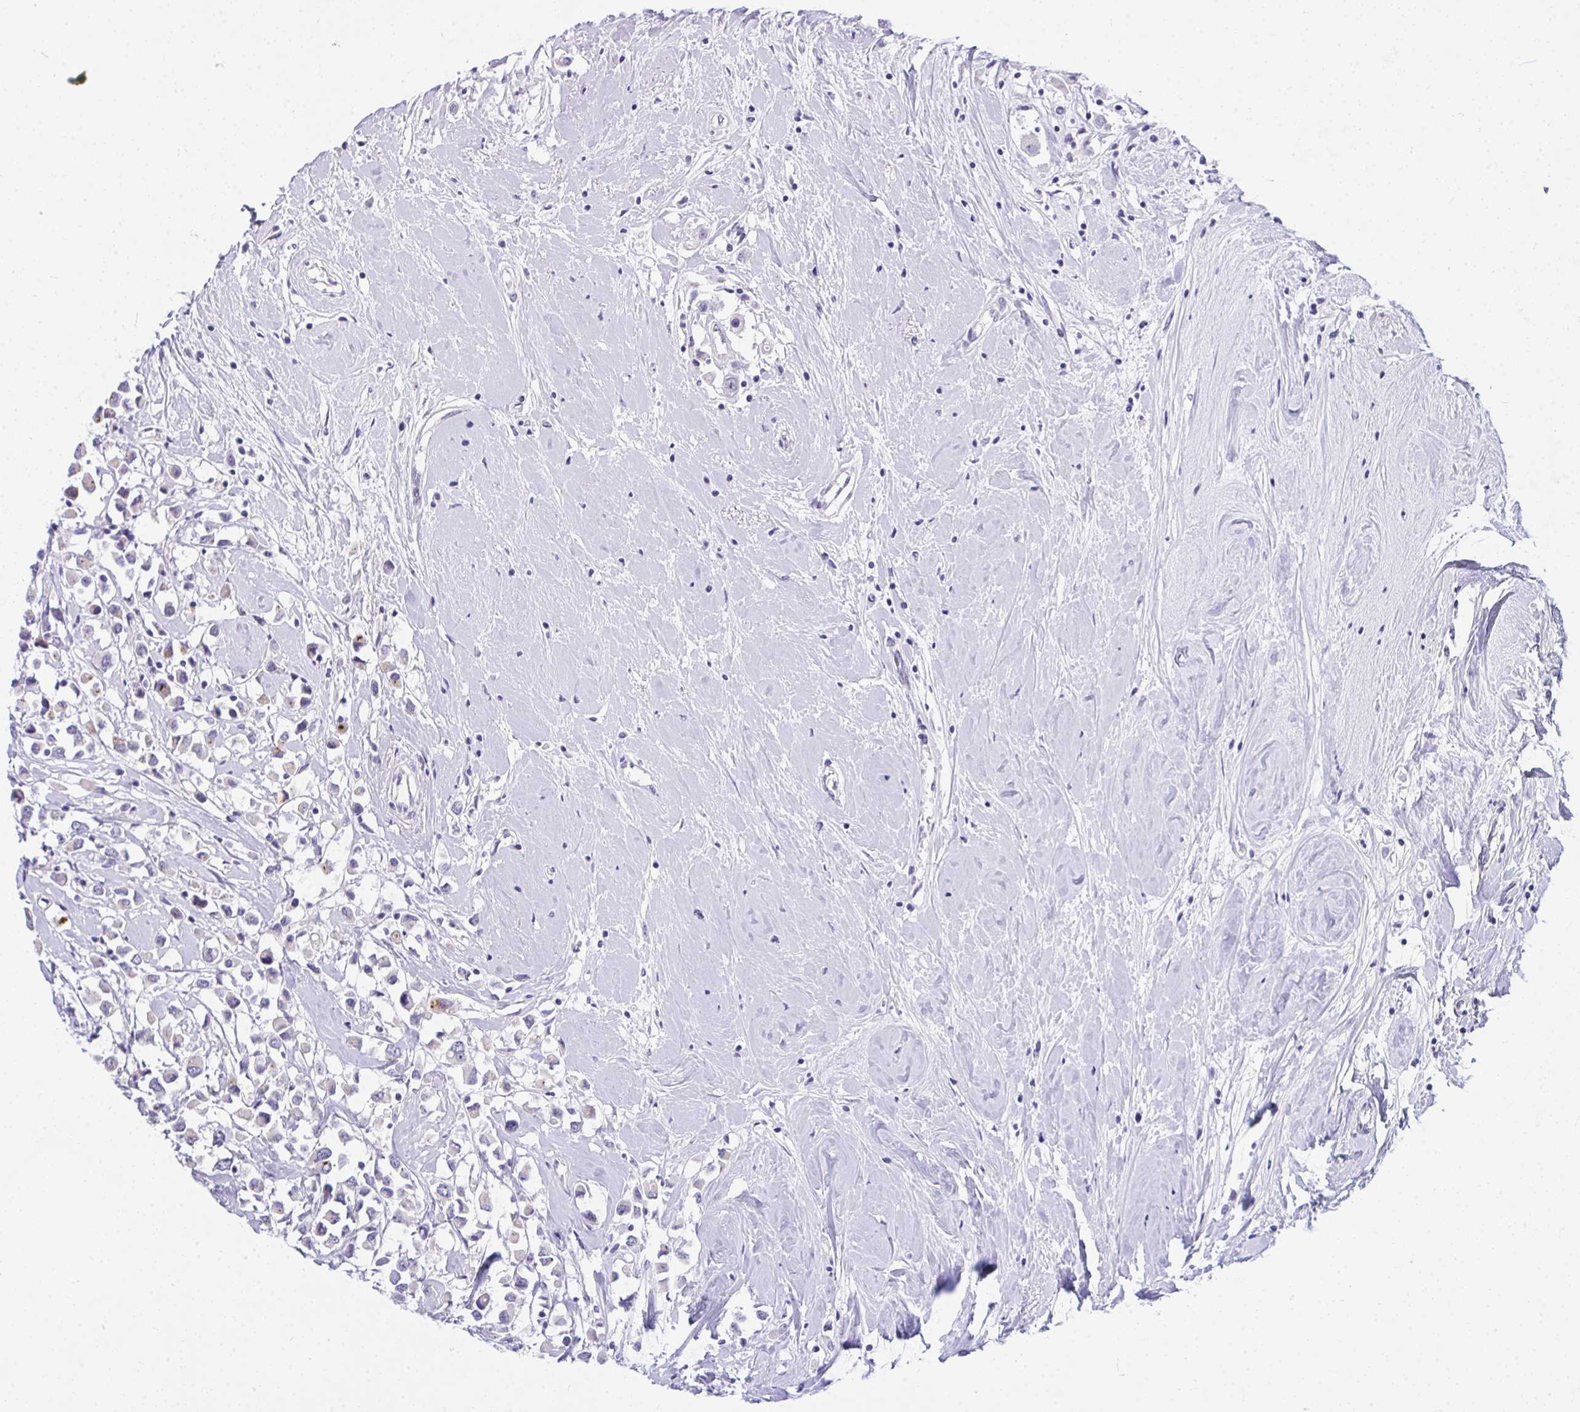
{"staining": {"intensity": "negative", "quantity": "none", "location": "none"}, "tissue": "breast cancer", "cell_type": "Tumor cells", "image_type": "cancer", "snomed": [{"axis": "morphology", "description": "Duct carcinoma"}, {"axis": "topography", "description": "Breast"}], "caption": "An immunohistochemistry histopathology image of breast invasive ductal carcinoma is shown. There is no staining in tumor cells of breast invasive ductal carcinoma.", "gene": "NFXL1", "patient": {"sex": "female", "age": 61}}